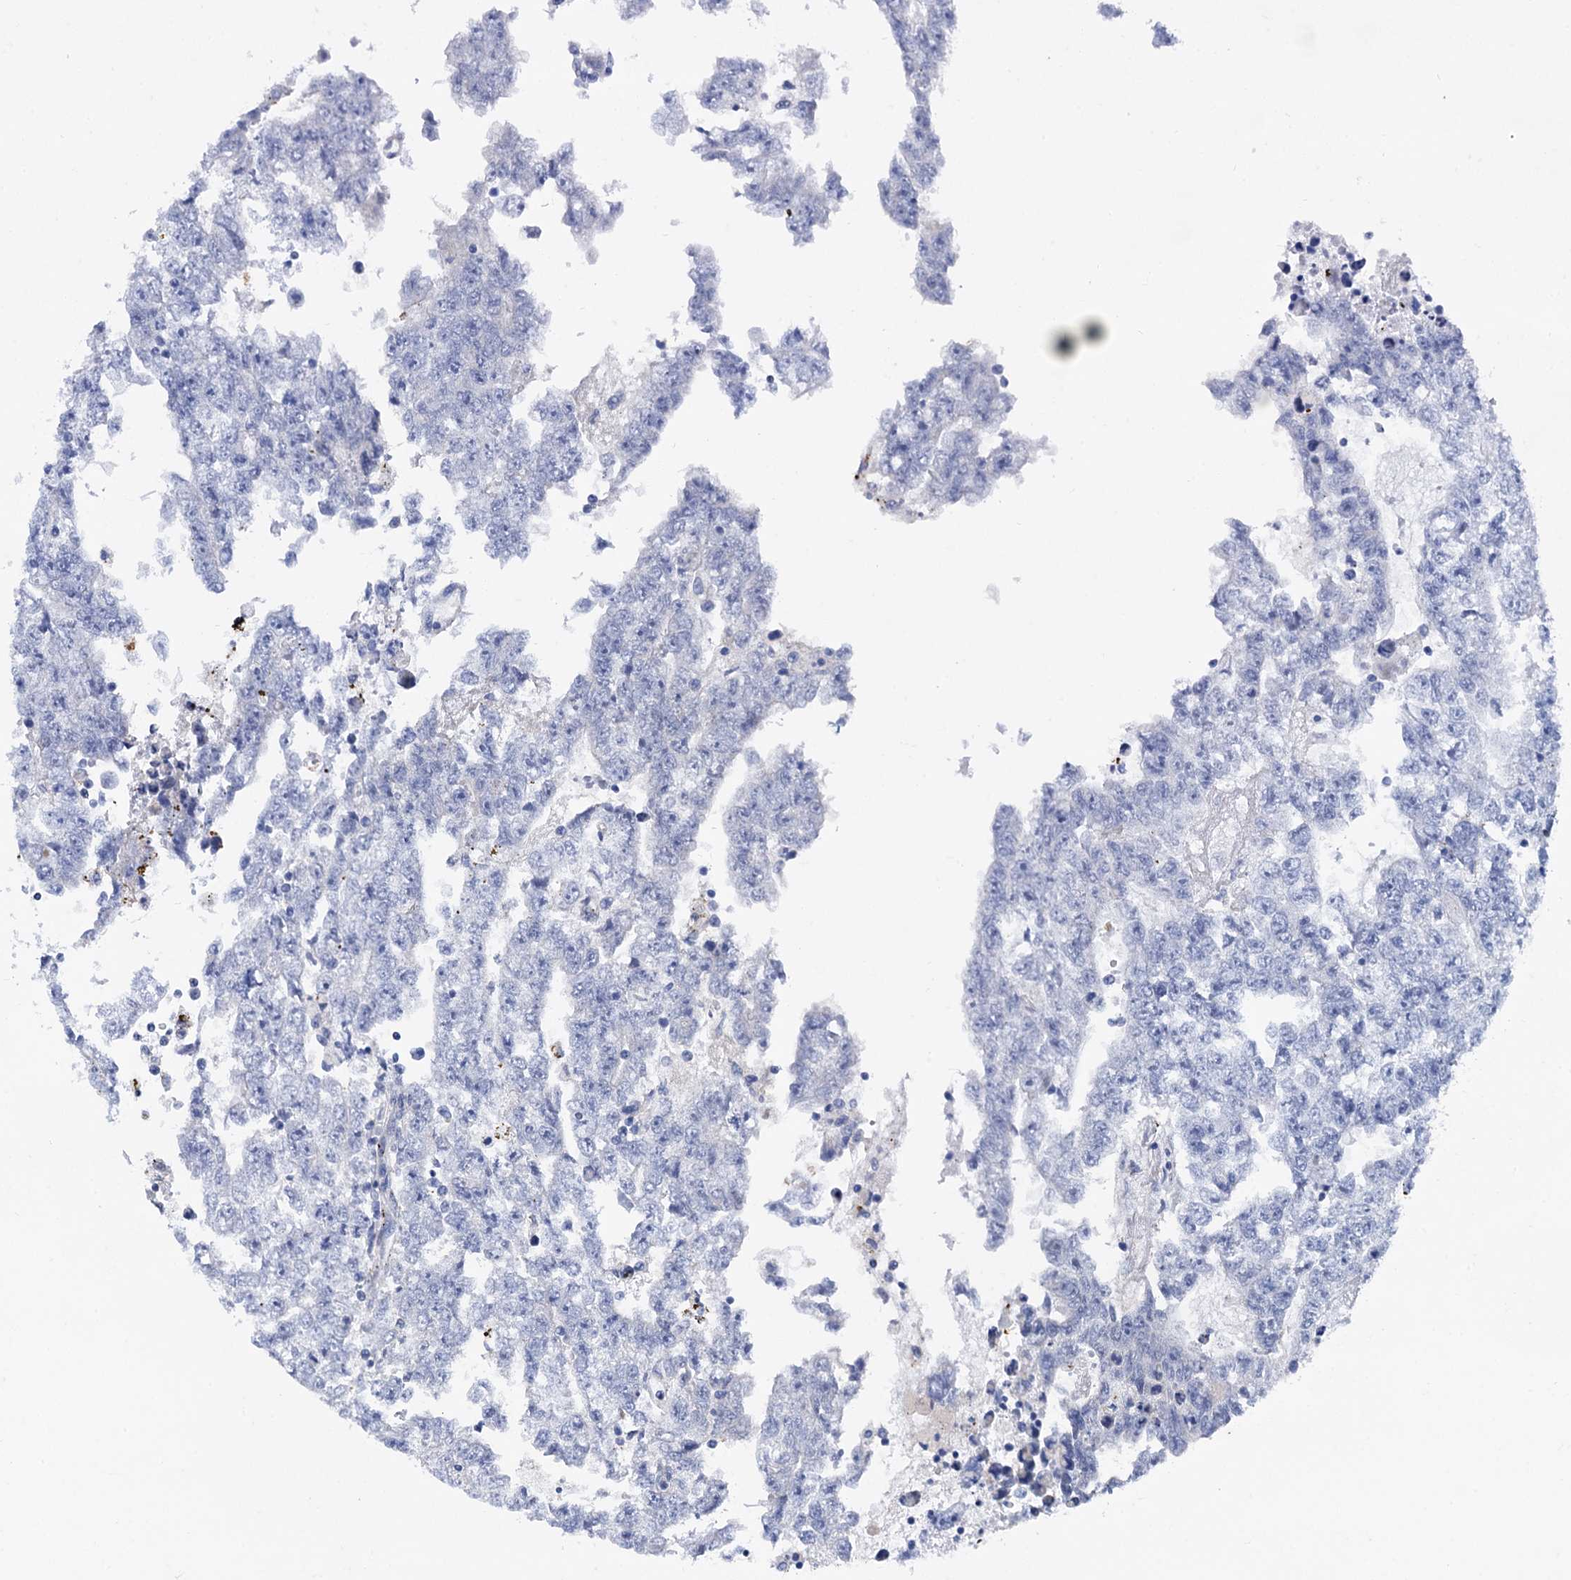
{"staining": {"intensity": "negative", "quantity": "none", "location": "none"}, "tissue": "testis cancer", "cell_type": "Tumor cells", "image_type": "cancer", "snomed": [{"axis": "morphology", "description": "Carcinoma, Embryonal, NOS"}, {"axis": "topography", "description": "Testis"}], "caption": "A high-resolution histopathology image shows IHC staining of testis embryonal carcinoma, which exhibits no significant expression in tumor cells. (DAB immunohistochemistry, high magnification).", "gene": "TMEM72", "patient": {"sex": "male", "age": 25}}